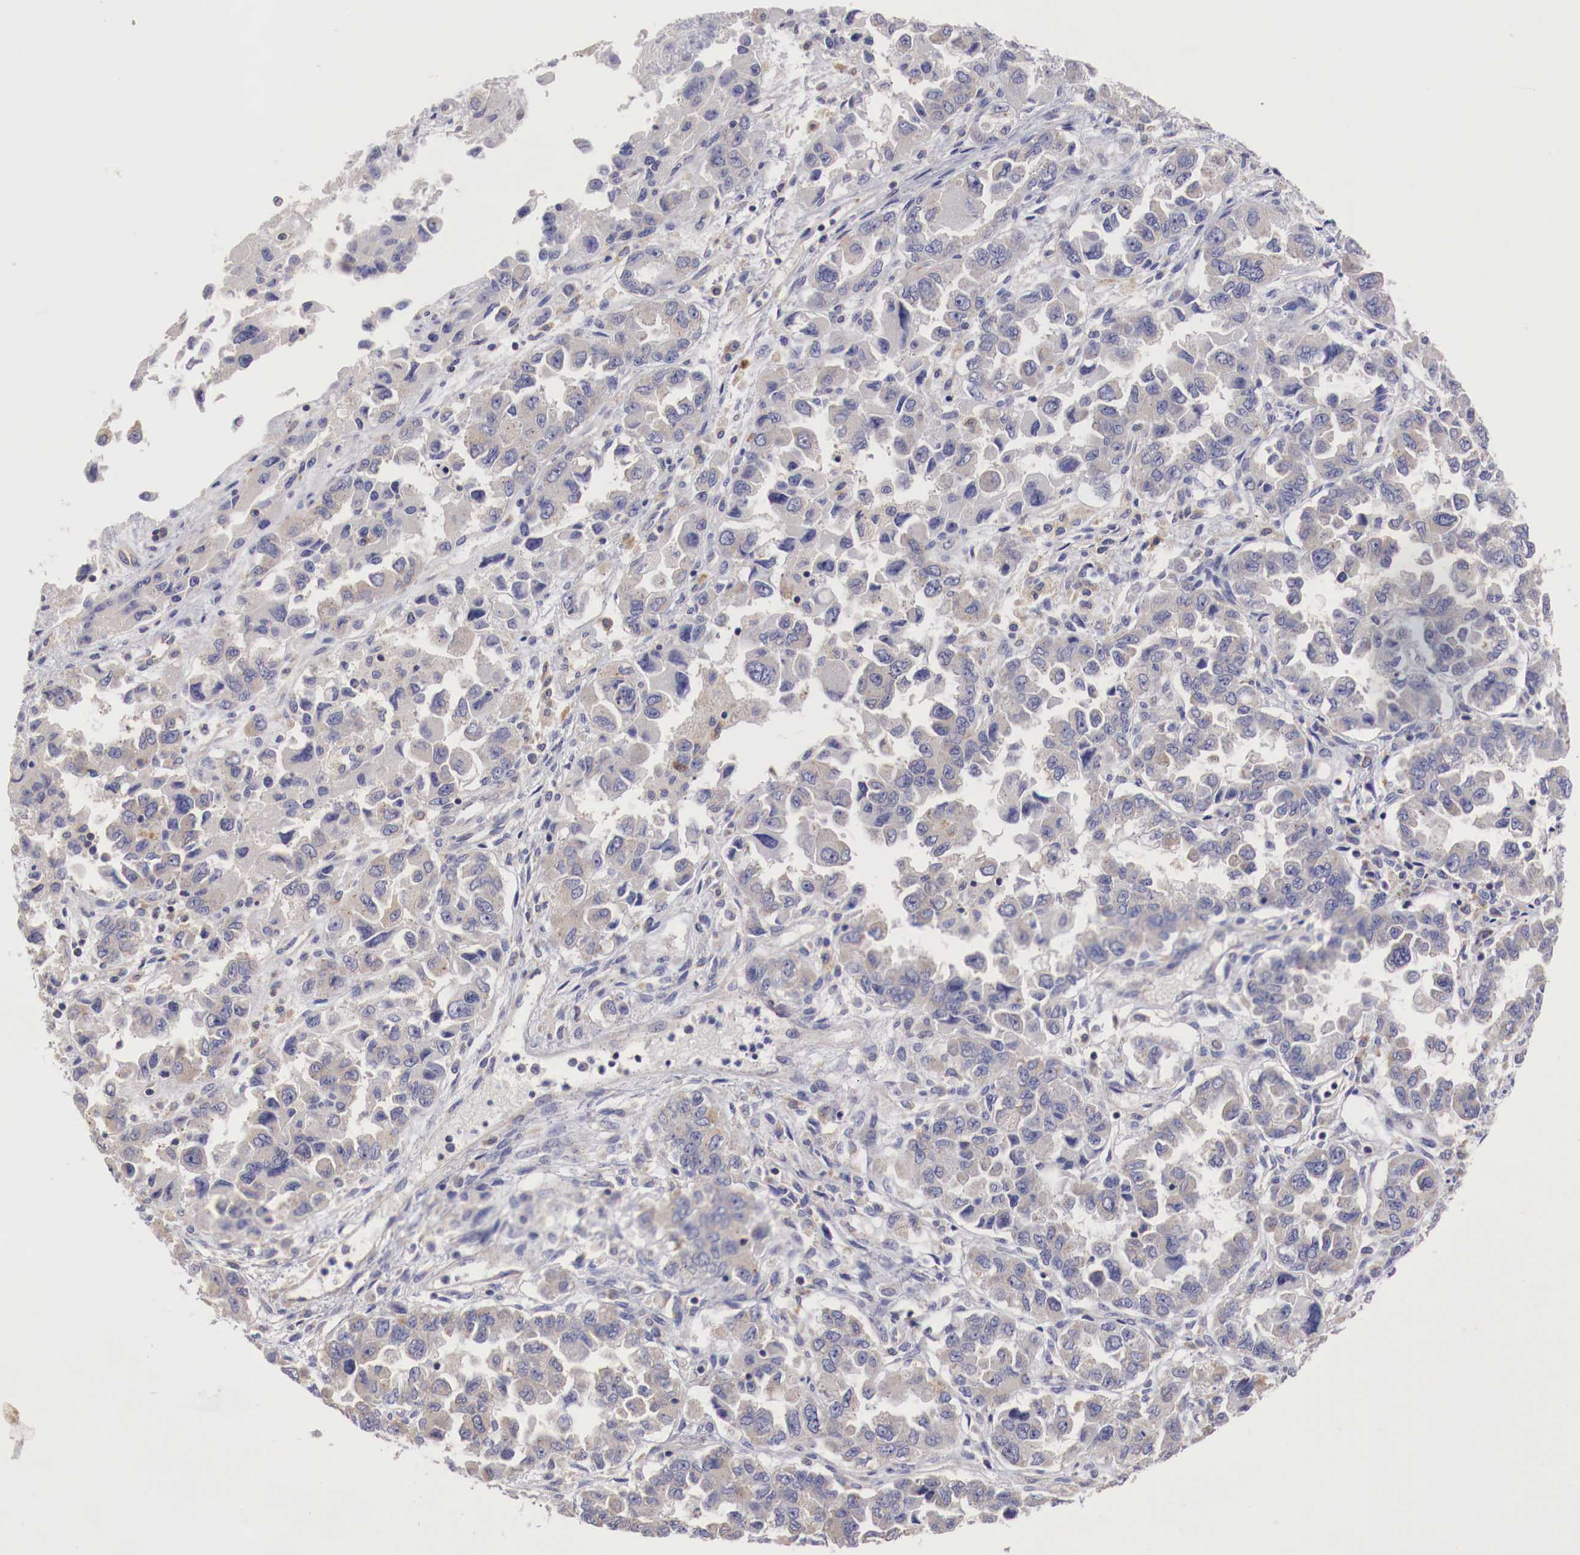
{"staining": {"intensity": "negative", "quantity": "none", "location": "none"}, "tissue": "ovarian cancer", "cell_type": "Tumor cells", "image_type": "cancer", "snomed": [{"axis": "morphology", "description": "Cystadenocarcinoma, serous, NOS"}, {"axis": "topography", "description": "Ovary"}], "caption": "High magnification brightfield microscopy of serous cystadenocarcinoma (ovarian) stained with DAB (brown) and counterstained with hematoxylin (blue): tumor cells show no significant positivity.", "gene": "PITPNA", "patient": {"sex": "female", "age": 84}}